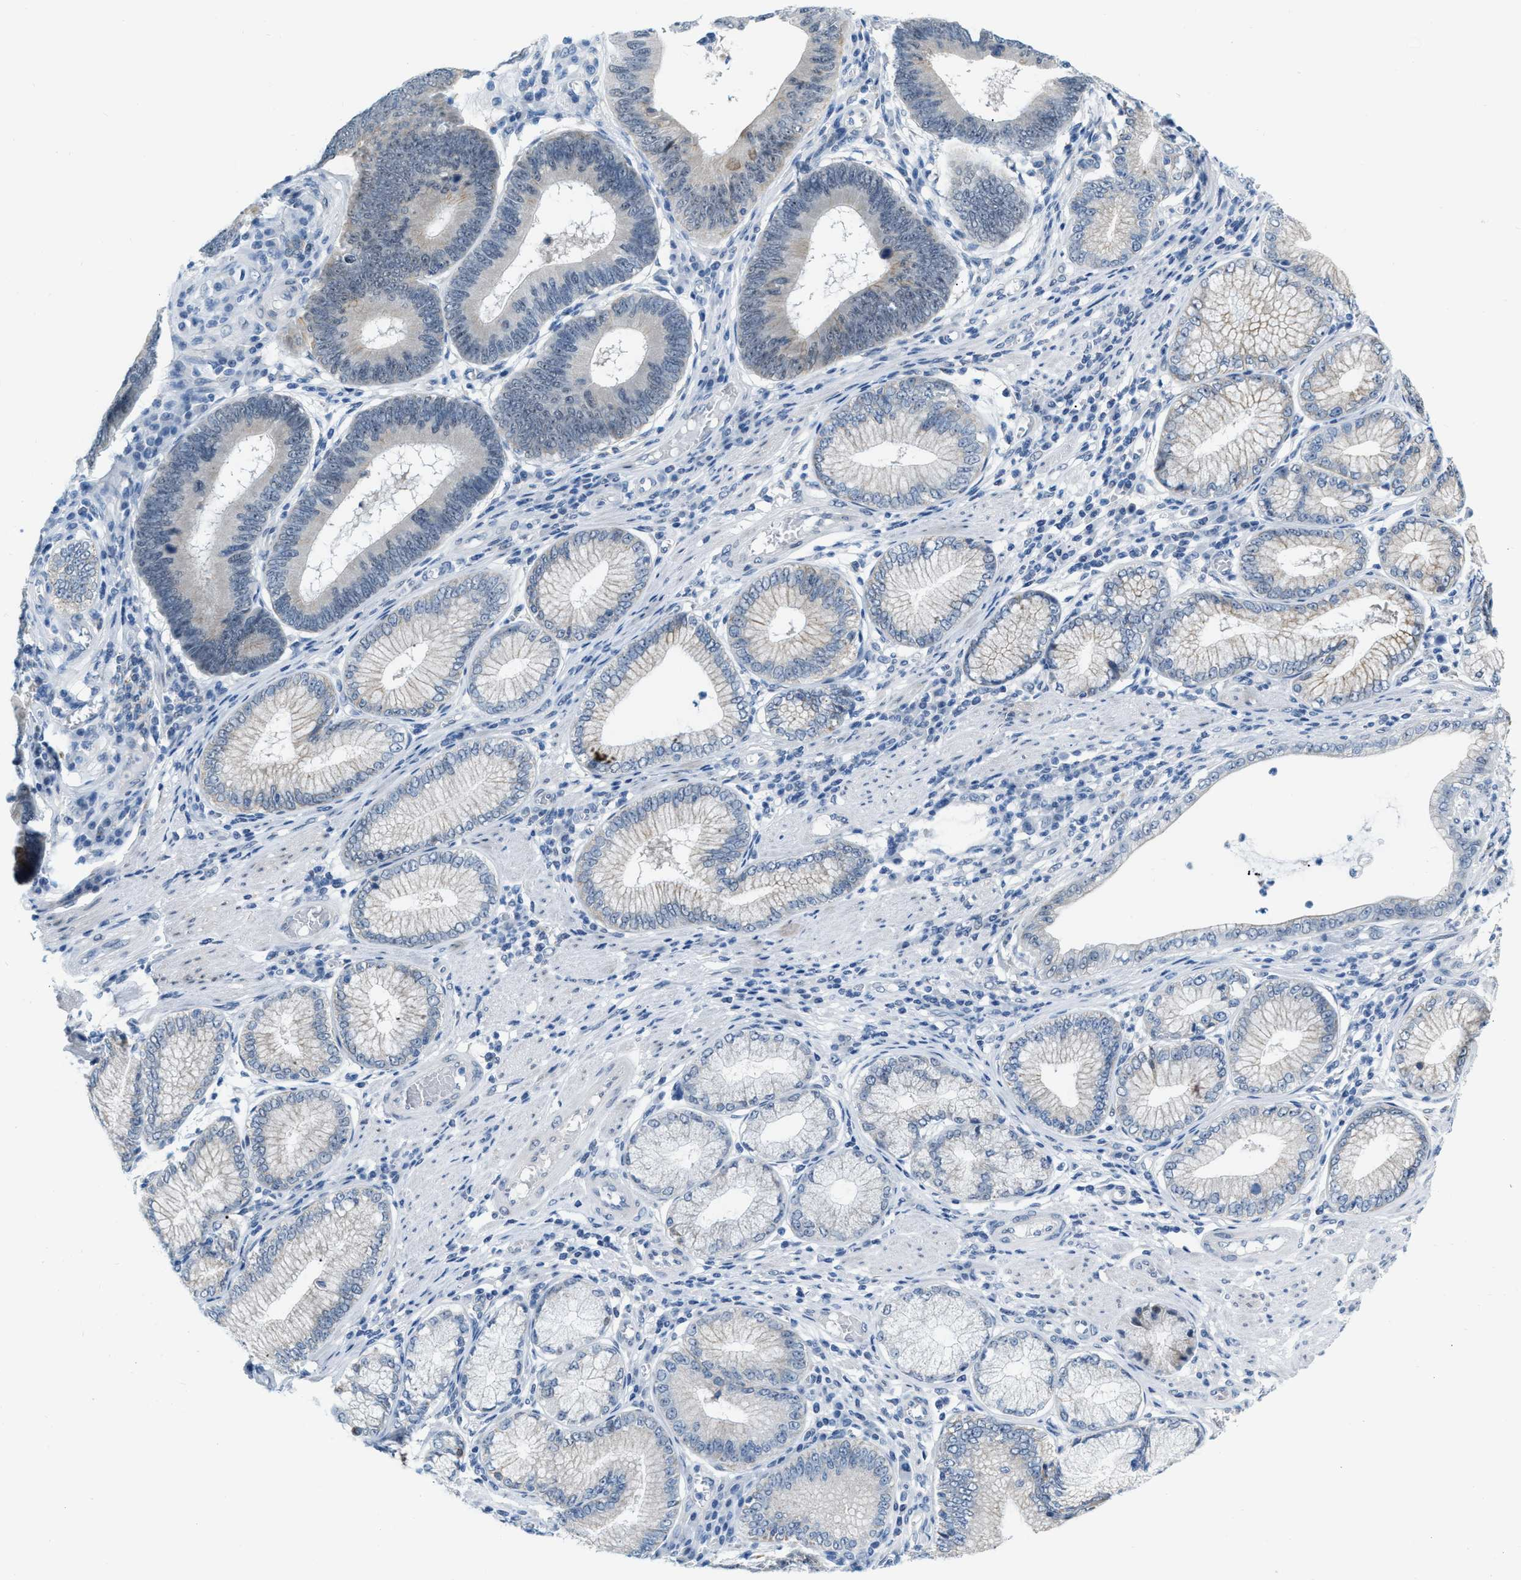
{"staining": {"intensity": "weak", "quantity": "<25%", "location": "nuclear"}, "tissue": "stomach cancer", "cell_type": "Tumor cells", "image_type": "cancer", "snomed": [{"axis": "morphology", "description": "Adenocarcinoma, NOS"}, {"axis": "topography", "description": "Stomach"}], "caption": "A photomicrograph of stomach cancer stained for a protein reveals no brown staining in tumor cells. Nuclei are stained in blue.", "gene": "PHRF1", "patient": {"sex": "male", "age": 59}}